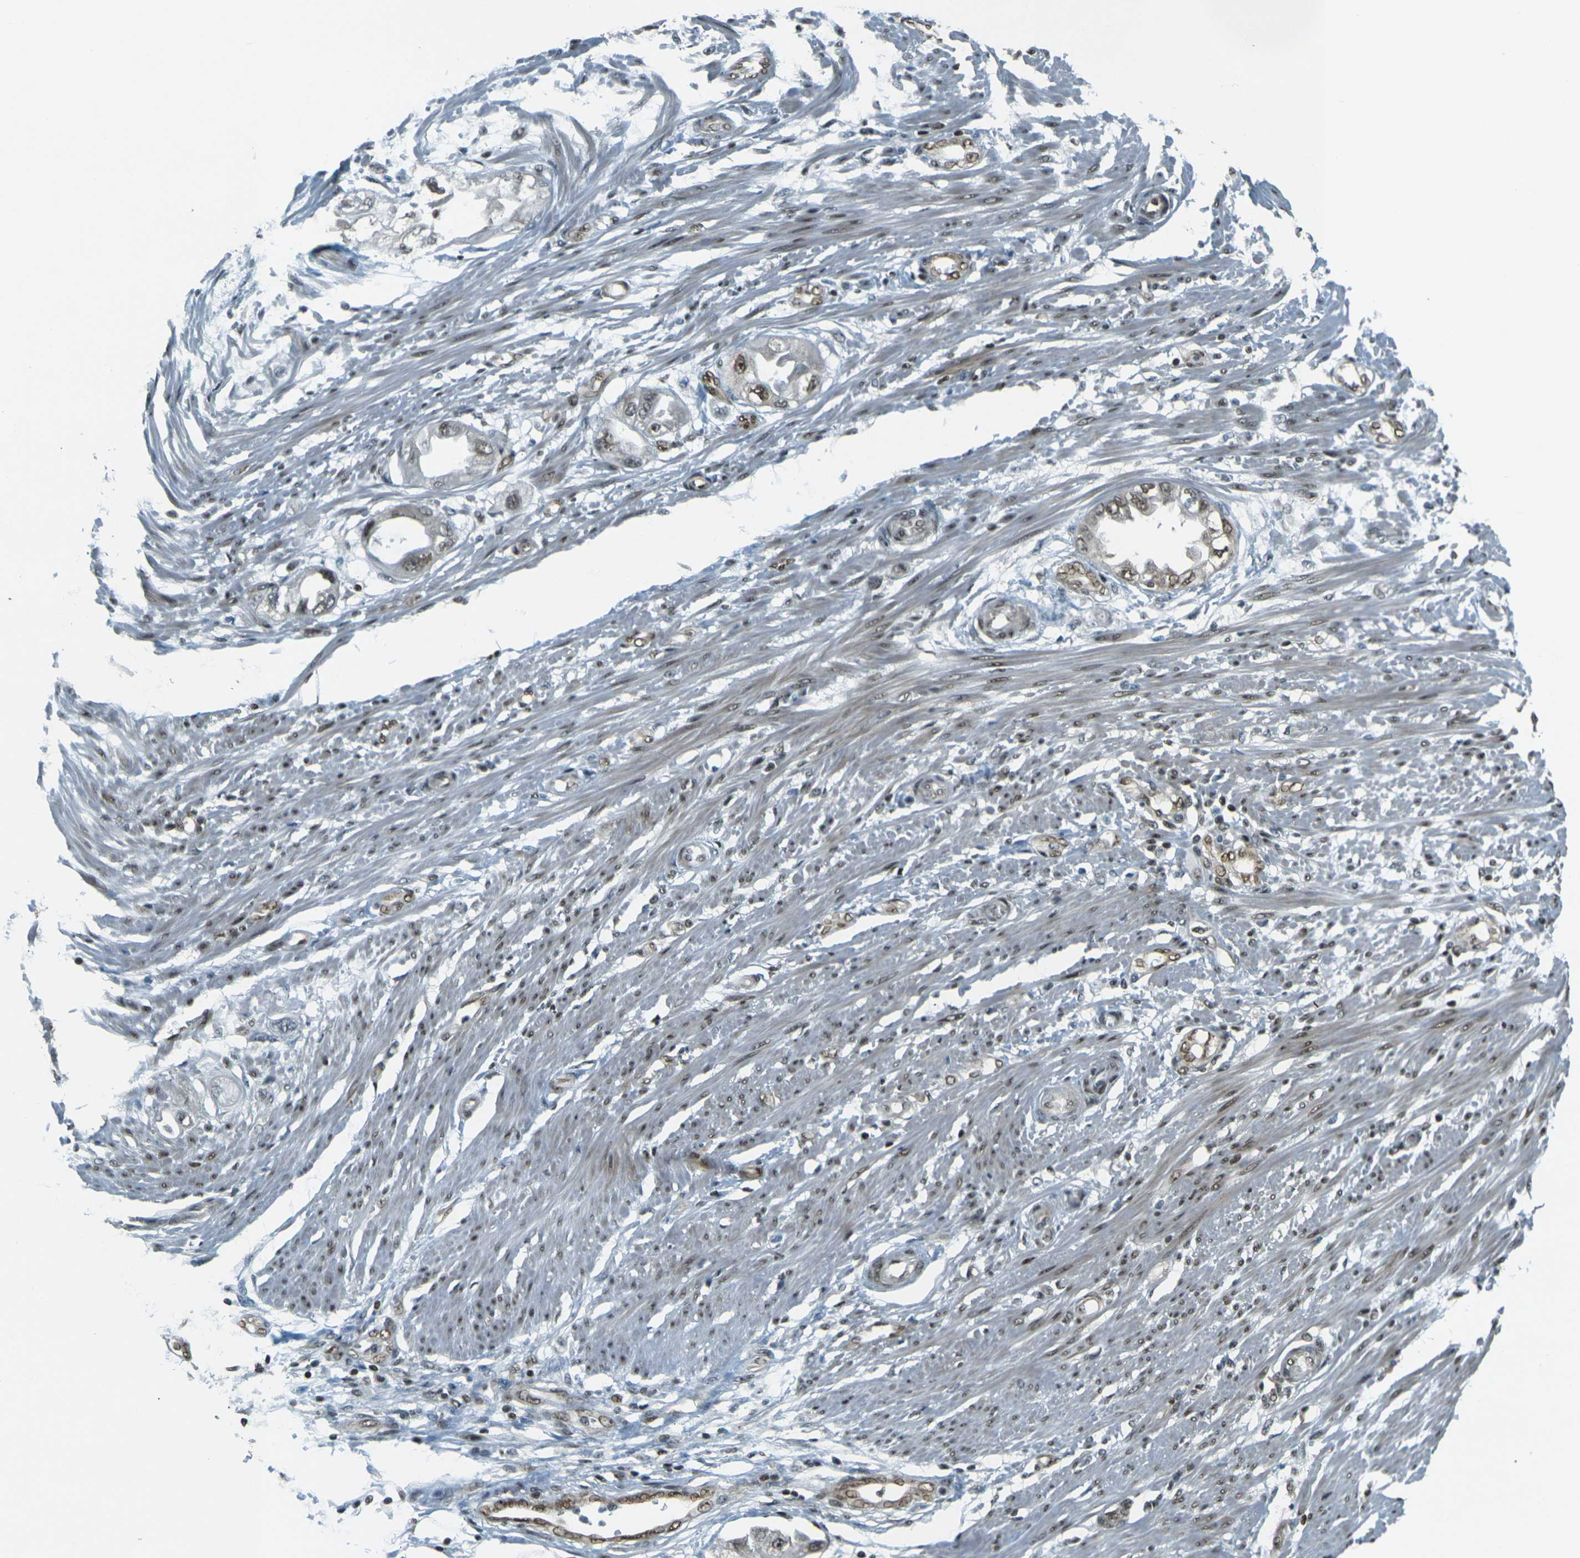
{"staining": {"intensity": "moderate", "quantity": ">75%", "location": "nuclear"}, "tissue": "endometrial cancer", "cell_type": "Tumor cells", "image_type": "cancer", "snomed": [{"axis": "morphology", "description": "Adenocarcinoma, NOS"}, {"axis": "topography", "description": "Endometrium"}], "caption": "A medium amount of moderate nuclear staining is appreciated in approximately >75% of tumor cells in adenocarcinoma (endometrial) tissue. (DAB IHC, brown staining for protein, blue staining for nuclei).", "gene": "NHEJ1", "patient": {"sex": "female", "age": 67}}